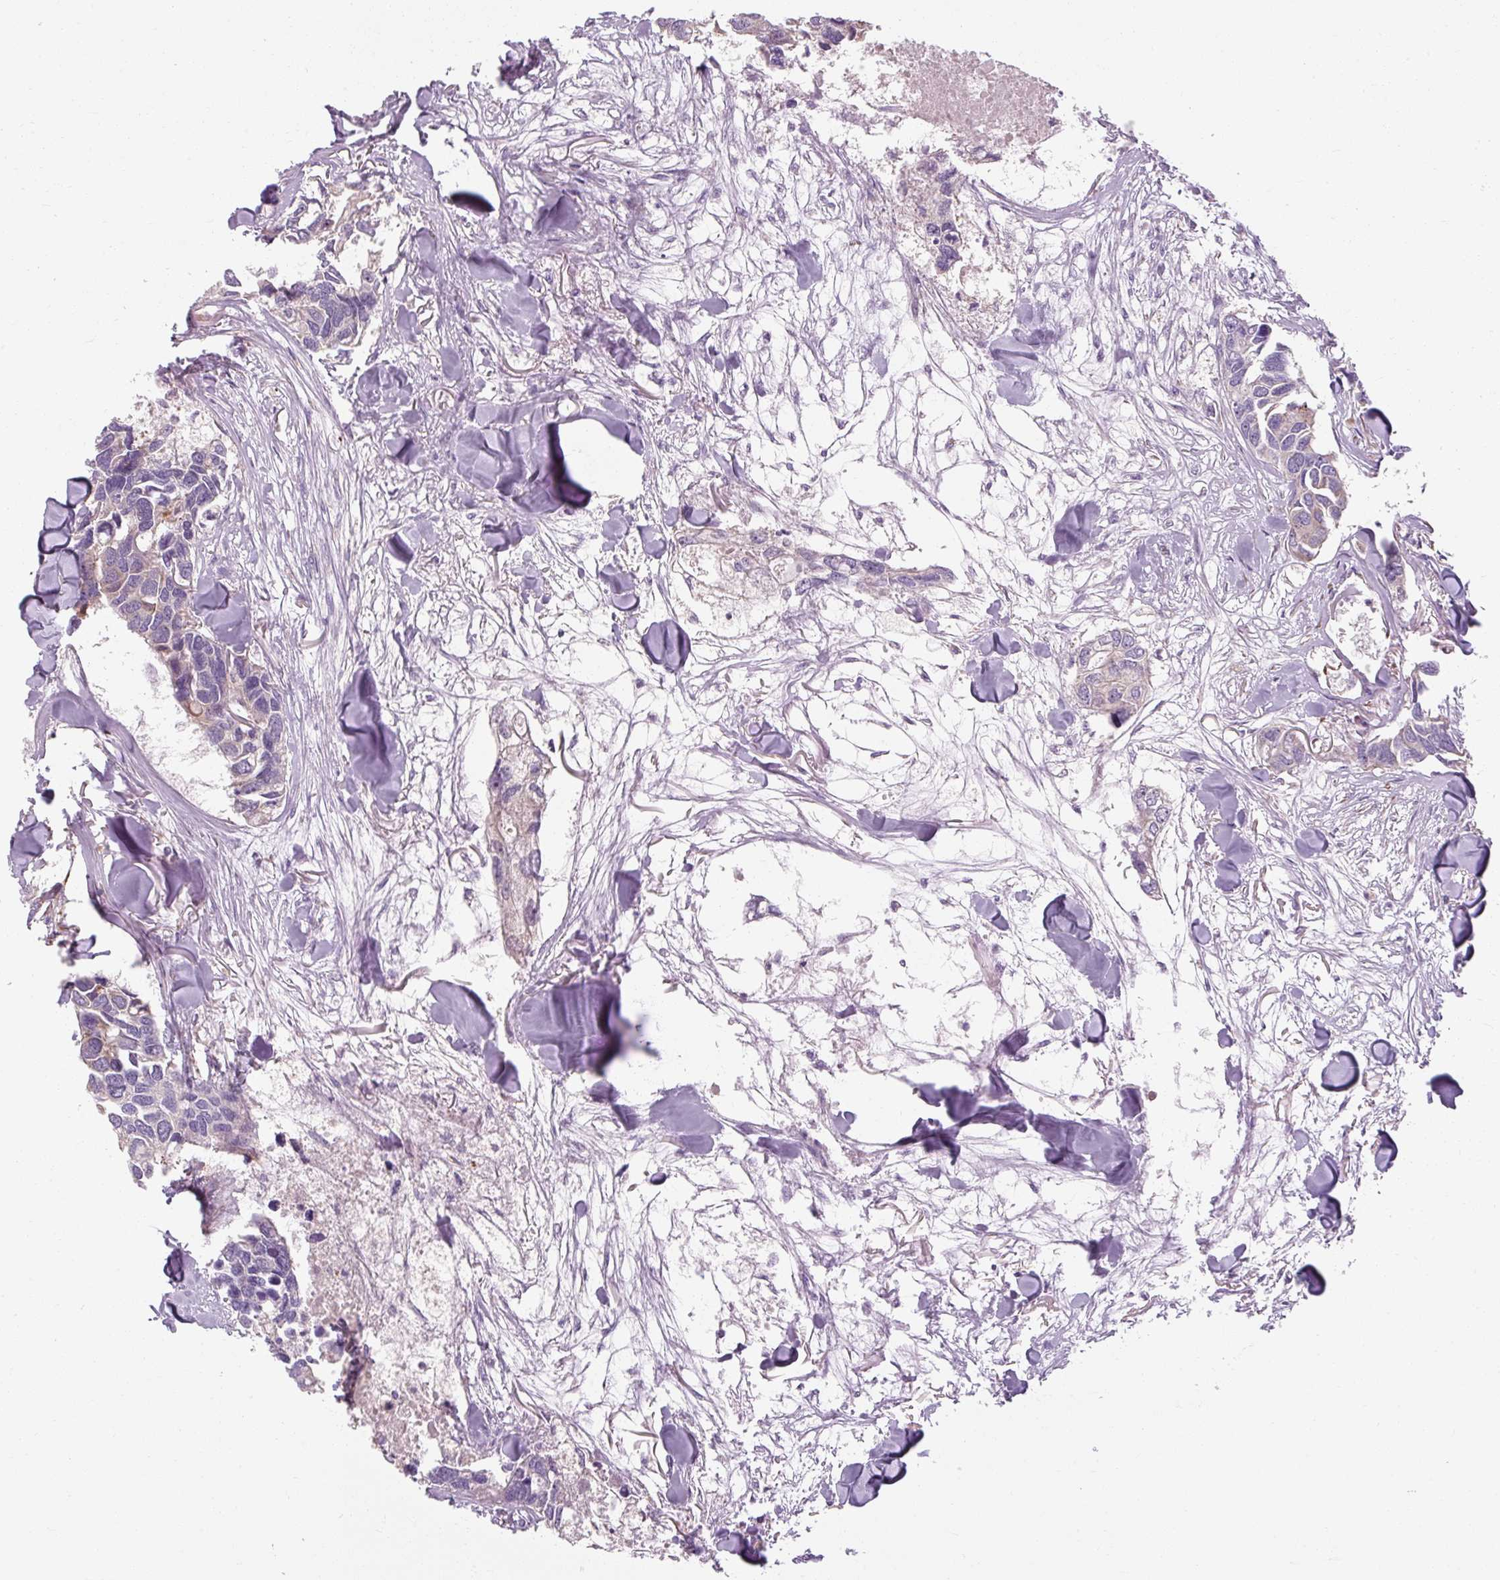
{"staining": {"intensity": "weak", "quantity": "<25%", "location": "cytoplasmic/membranous"}, "tissue": "breast cancer", "cell_type": "Tumor cells", "image_type": "cancer", "snomed": [{"axis": "morphology", "description": "Duct carcinoma"}, {"axis": "topography", "description": "Breast"}], "caption": "Immunohistochemistry of human infiltrating ductal carcinoma (breast) exhibits no expression in tumor cells.", "gene": "PRSS48", "patient": {"sex": "female", "age": 83}}